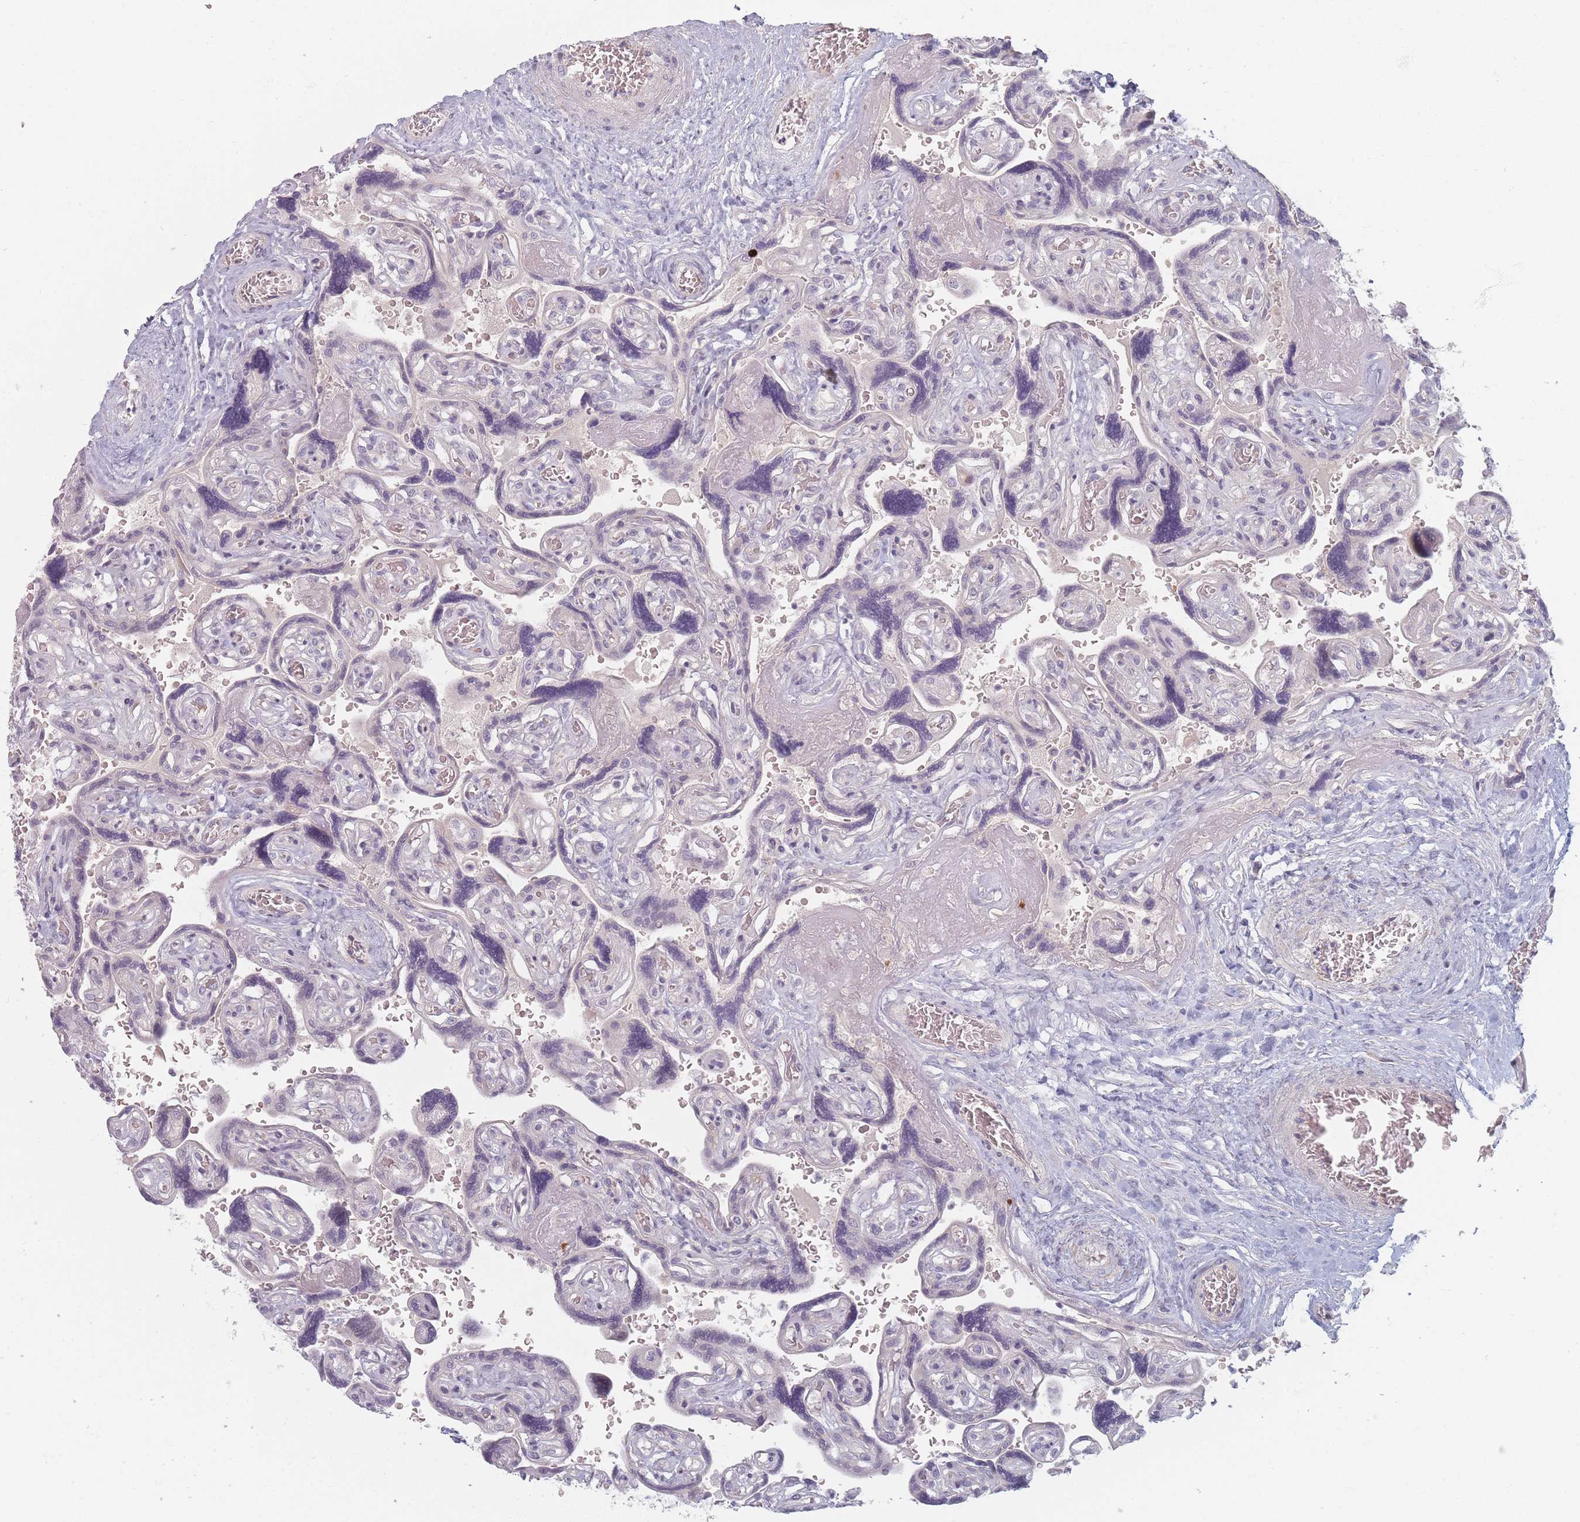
{"staining": {"intensity": "negative", "quantity": "none", "location": "none"}, "tissue": "placenta", "cell_type": "Trophoblastic cells", "image_type": "normal", "snomed": [{"axis": "morphology", "description": "Normal tissue, NOS"}, {"axis": "topography", "description": "Placenta"}], "caption": "This is an immunohistochemistry photomicrograph of normal placenta. There is no positivity in trophoblastic cells.", "gene": "TMOD1", "patient": {"sex": "female", "age": 32}}